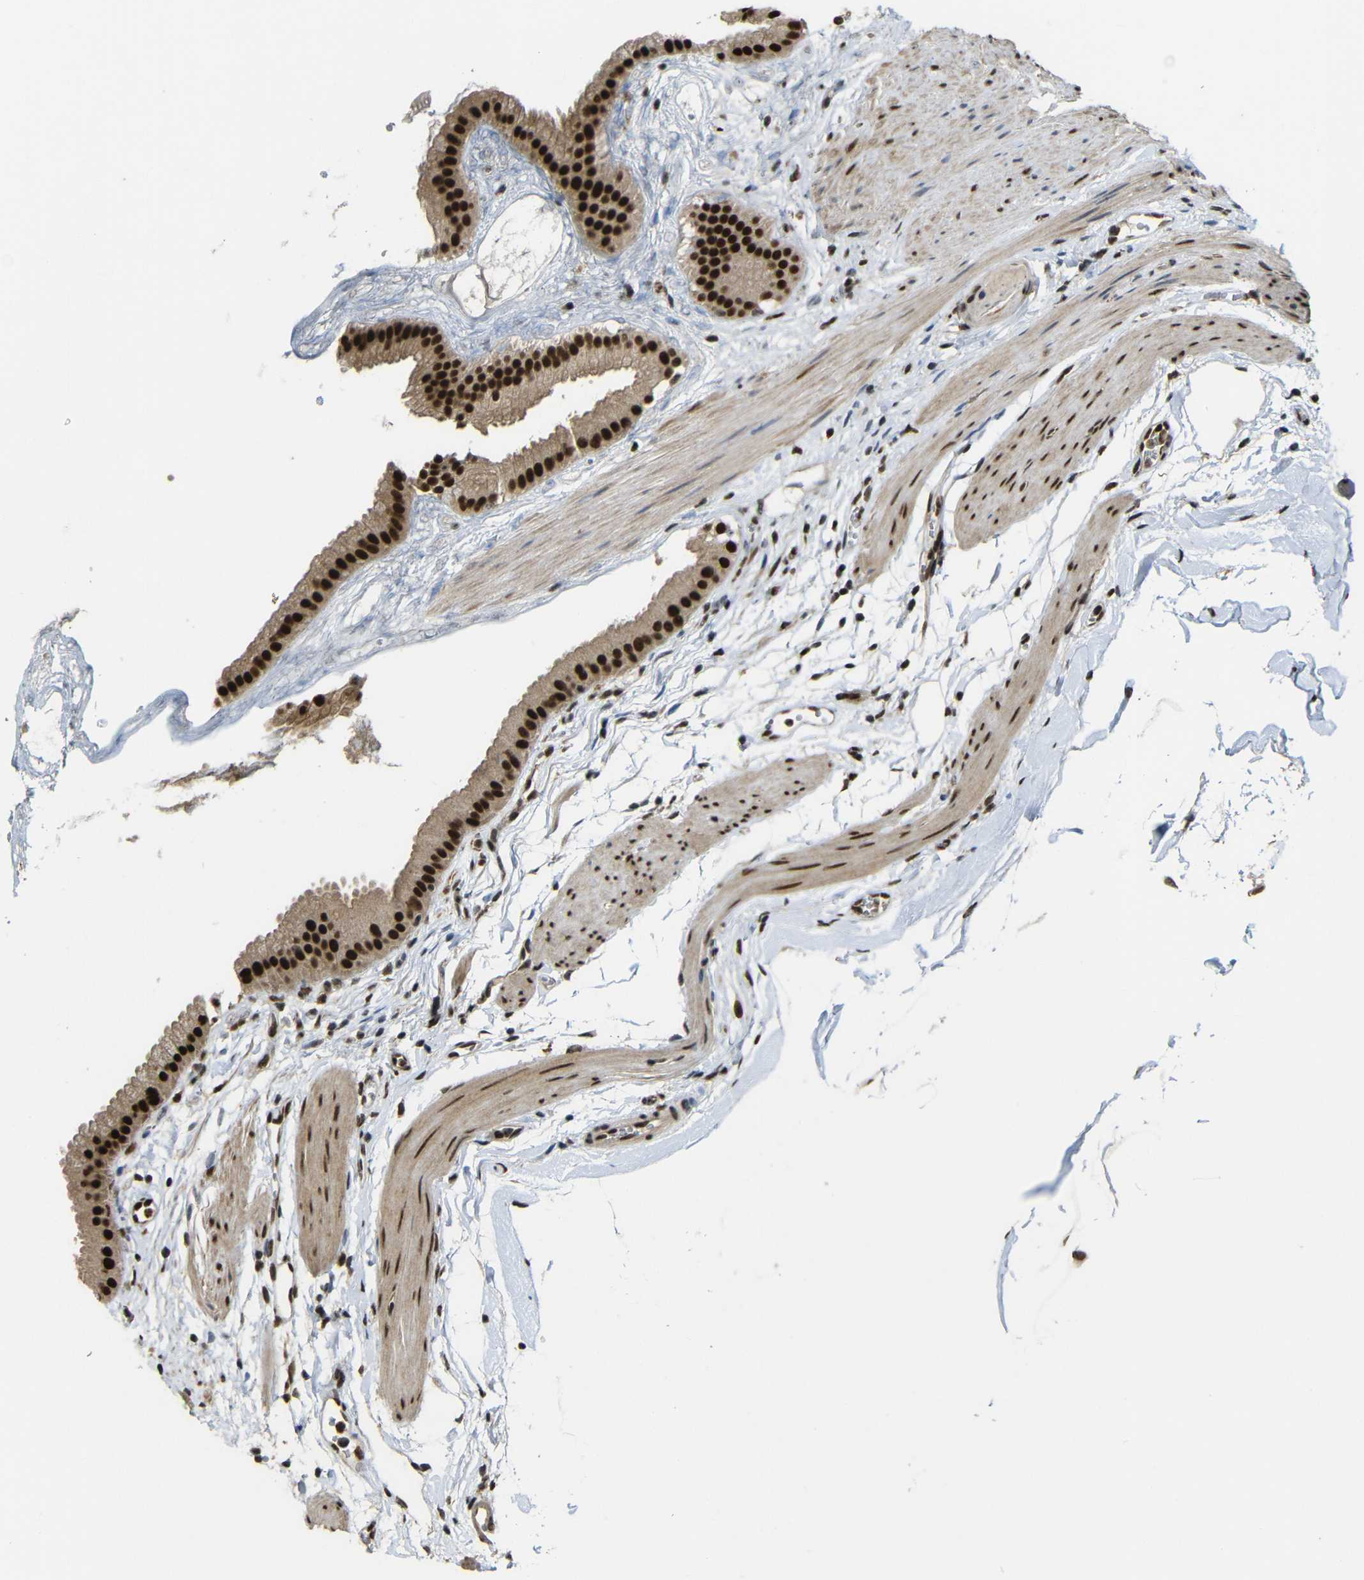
{"staining": {"intensity": "strong", "quantity": ">75%", "location": "cytoplasmic/membranous,nuclear"}, "tissue": "gallbladder", "cell_type": "Glandular cells", "image_type": "normal", "snomed": [{"axis": "morphology", "description": "Normal tissue, NOS"}, {"axis": "topography", "description": "Gallbladder"}], "caption": "Benign gallbladder was stained to show a protein in brown. There is high levels of strong cytoplasmic/membranous,nuclear positivity in about >75% of glandular cells.", "gene": "TCF7L2", "patient": {"sex": "female", "age": 64}}